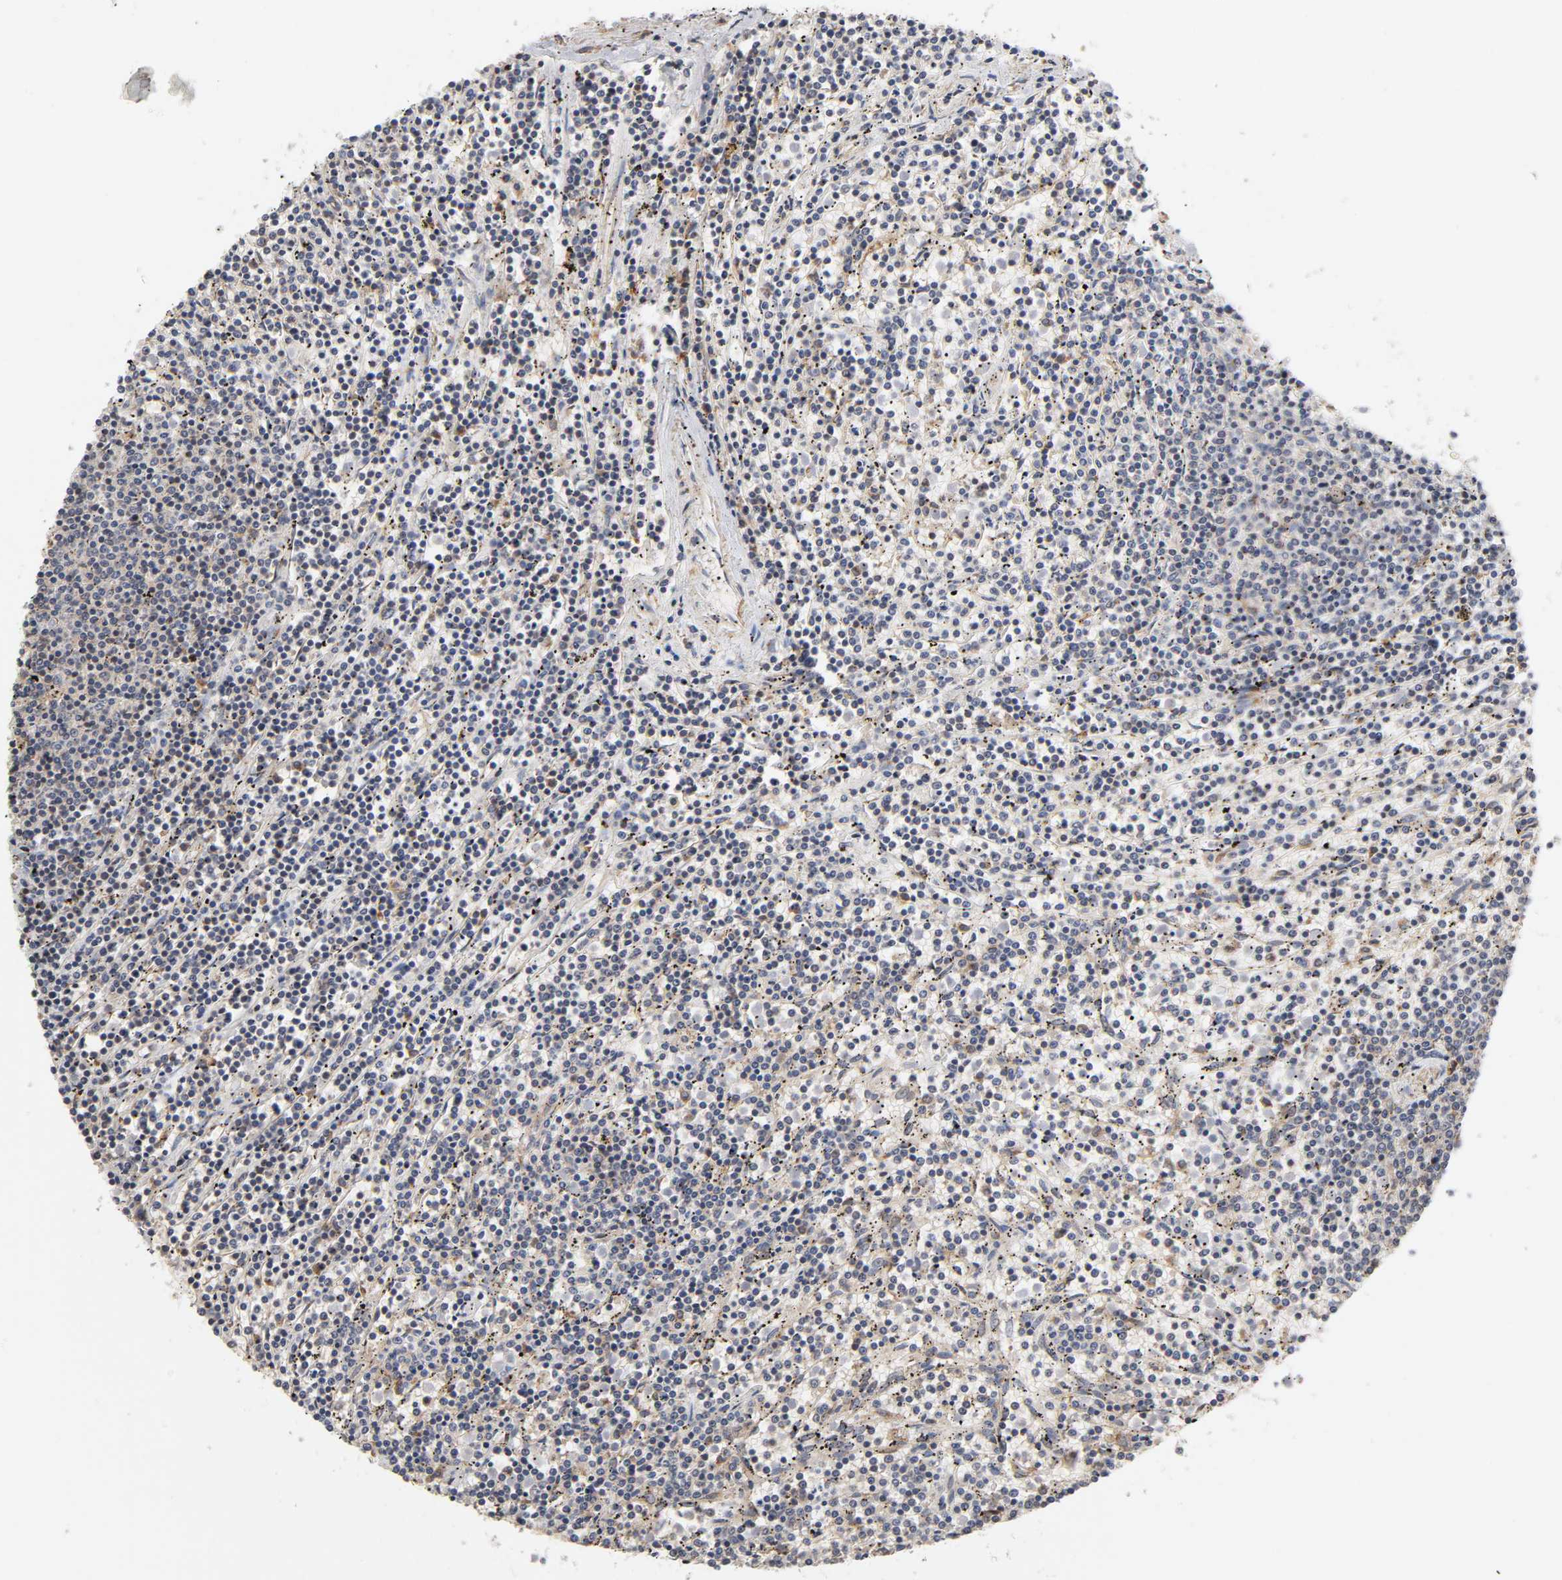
{"staining": {"intensity": "weak", "quantity": "25%-75%", "location": "cytoplasmic/membranous"}, "tissue": "lymphoma", "cell_type": "Tumor cells", "image_type": "cancer", "snomed": [{"axis": "morphology", "description": "Malignant lymphoma, non-Hodgkin's type, Low grade"}, {"axis": "topography", "description": "Spleen"}], "caption": "Tumor cells reveal low levels of weak cytoplasmic/membranous staining in approximately 25%-75% of cells in human lymphoma.", "gene": "GNPTG", "patient": {"sex": "female", "age": 50}}